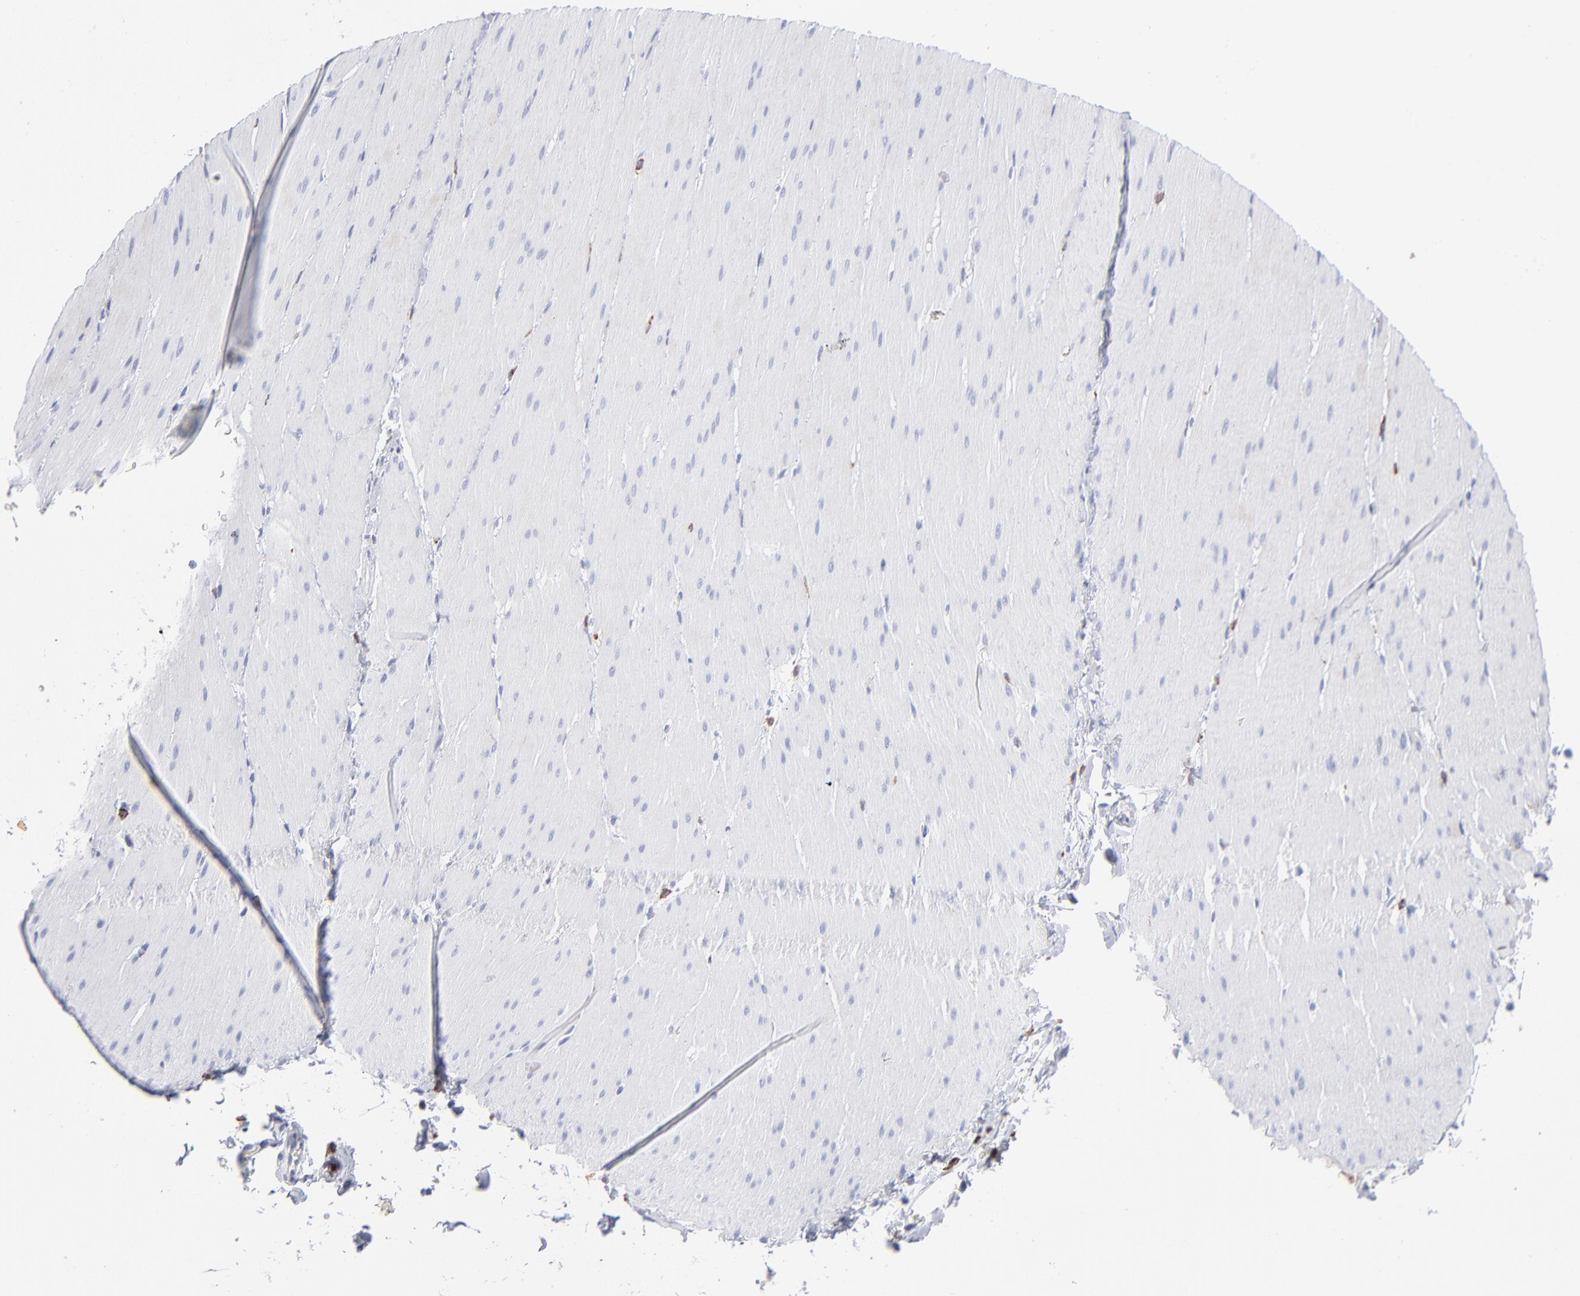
{"staining": {"intensity": "negative", "quantity": "none", "location": "none"}, "tissue": "smooth muscle", "cell_type": "Smooth muscle cells", "image_type": "normal", "snomed": [{"axis": "morphology", "description": "Normal tissue, NOS"}, {"axis": "topography", "description": "Smooth muscle"}, {"axis": "topography", "description": "Colon"}], "caption": "Immunohistochemistry (IHC) micrograph of unremarkable smooth muscle: human smooth muscle stained with DAB reveals no significant protein positivity in smooth muscle cells. Nuclei are stained in blue.", "gene": "CD180", "patient": {"sex": "male", "age": 67}}